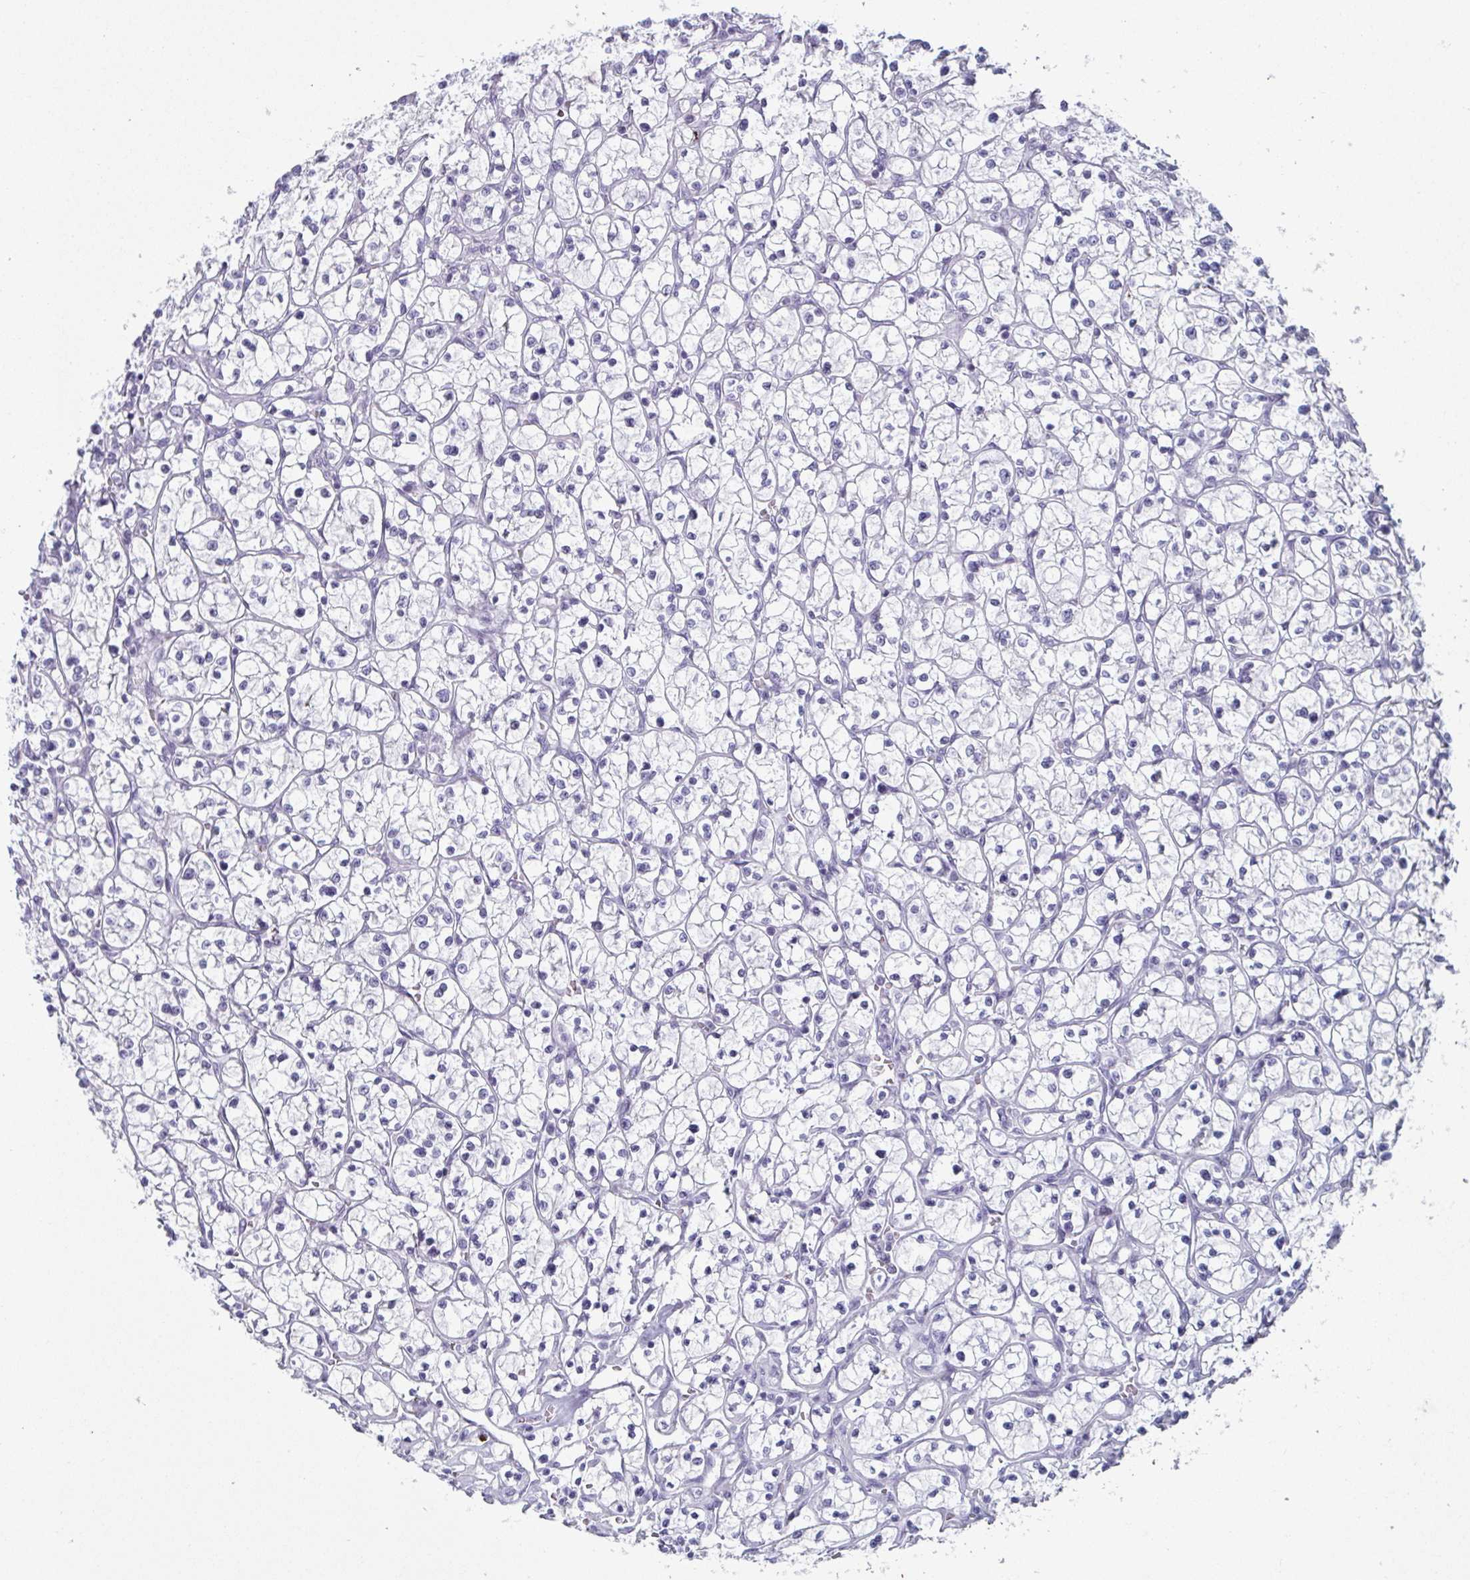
{"staining": {"intensity": "negative", "quantity": "none", "location": "none"}, "tissue": "renal cancer", "cell_type": "Tumor cells", "image_type": "cancer", "snomed": [{"axis": "morphology", "description": "Adenocarcinoma, NOS"}, {"axis": "topography", "description": "Kidney"}], "caption": "Immunohistochemistry histopathology image of renal cancer (adenocarcinoma) stained for a protein (brown), which shows no staining in tumor cells.", "gene": "VSIG10L", "patient": {"sex": "female", "age": 64}}